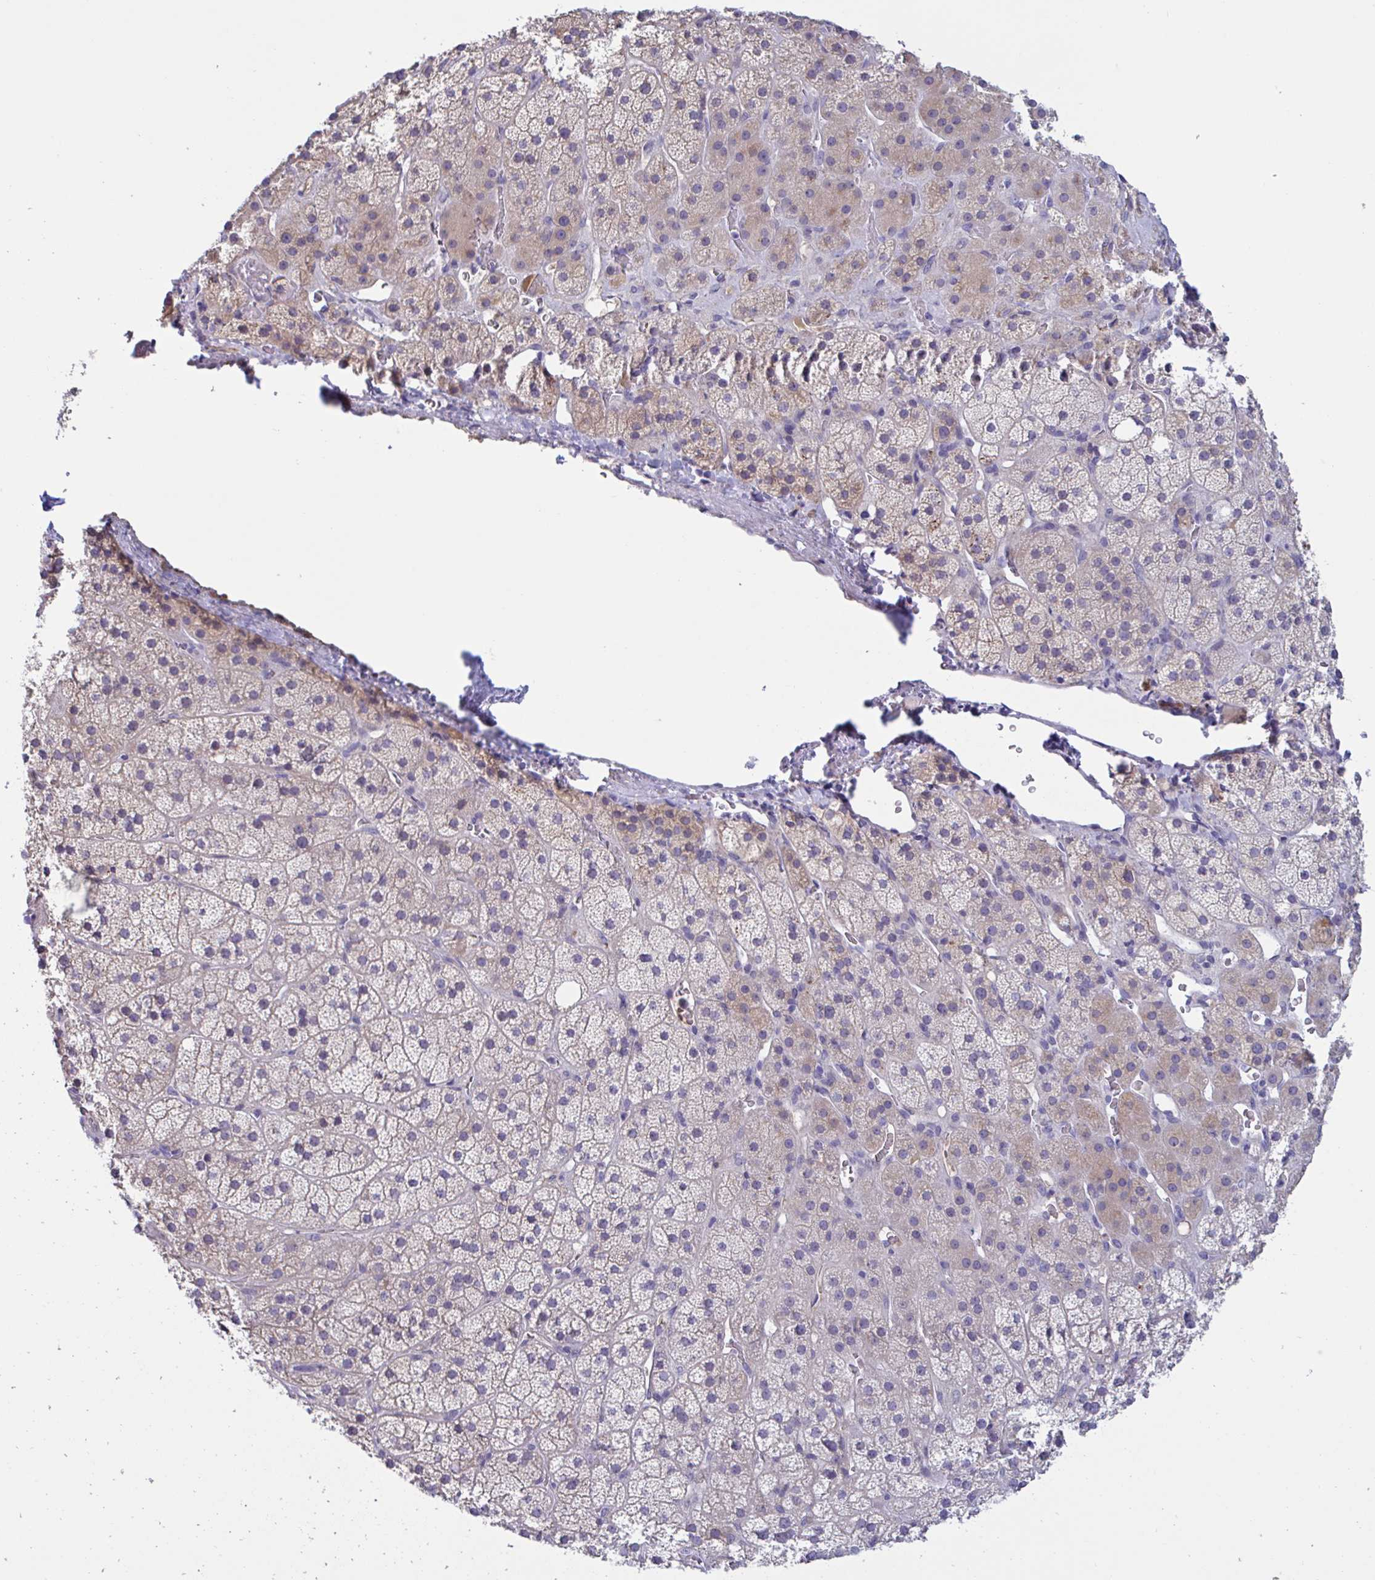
{"staining": {"intensity": "weak", "quantity": "25%-75%", "location": "cytoplasmic/membranous"}, "tissue": "adrenal gland", "cell_type": "Glandular cells", "image_type": "normal", "snomed": [{"axis": "morphology", "description": "Normal tissue, NOS"}, {"axis": "topography", "description": "Adrenal gland"}], "caption": "Weak cytoplasmic/membranous protein staining is appreciated in approximately 25%-75% of glandular cells in adrenal gland. Immunohistochemistry stains the protein of interest in brown and the nuclei are stained blue.", "gene": "MS4A14", "patient": {"sex": "male", "age": 57}}